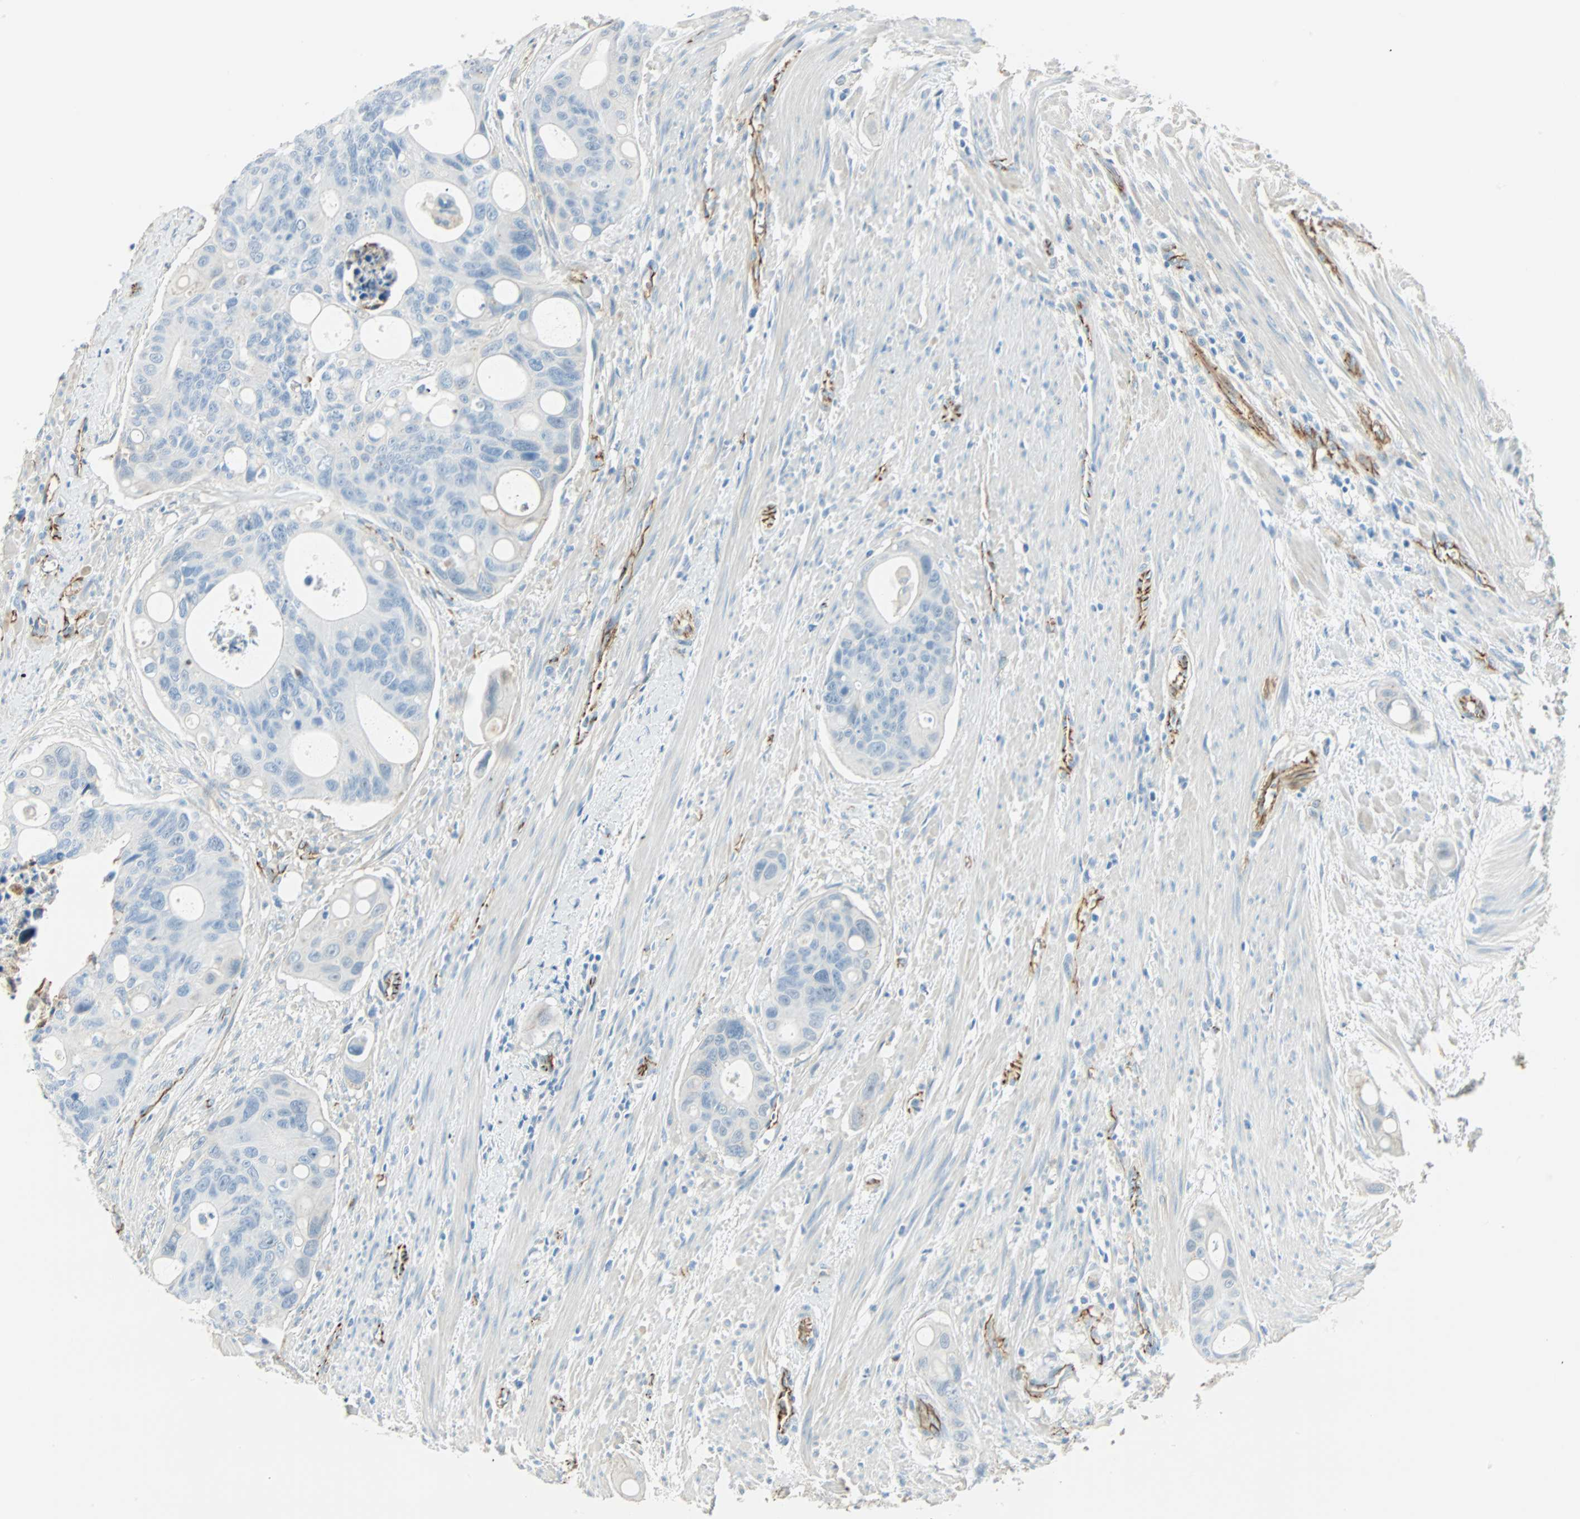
{"staining": {"intensity": "weak", "quantity": ">75%", "location": "cytoplasmic/membranous"}, "tissue": "colorectal cancer", "cell_type": "Tumor cells", "image_type": "cancer", "snomed": [{"axis": "morphology", "description": "Adenocarcinoma, NOS"}, {"axis": "topography", "description": "Colon"}], "caption": "Adenocarcinoma (colorectal) stained for a protein (brown) displays weak cytoplasmic/membranous positive staining in about >75% of tumor cells.", "gene": "VPS9D1", "patient": {"sex": "female", "age": 57}}